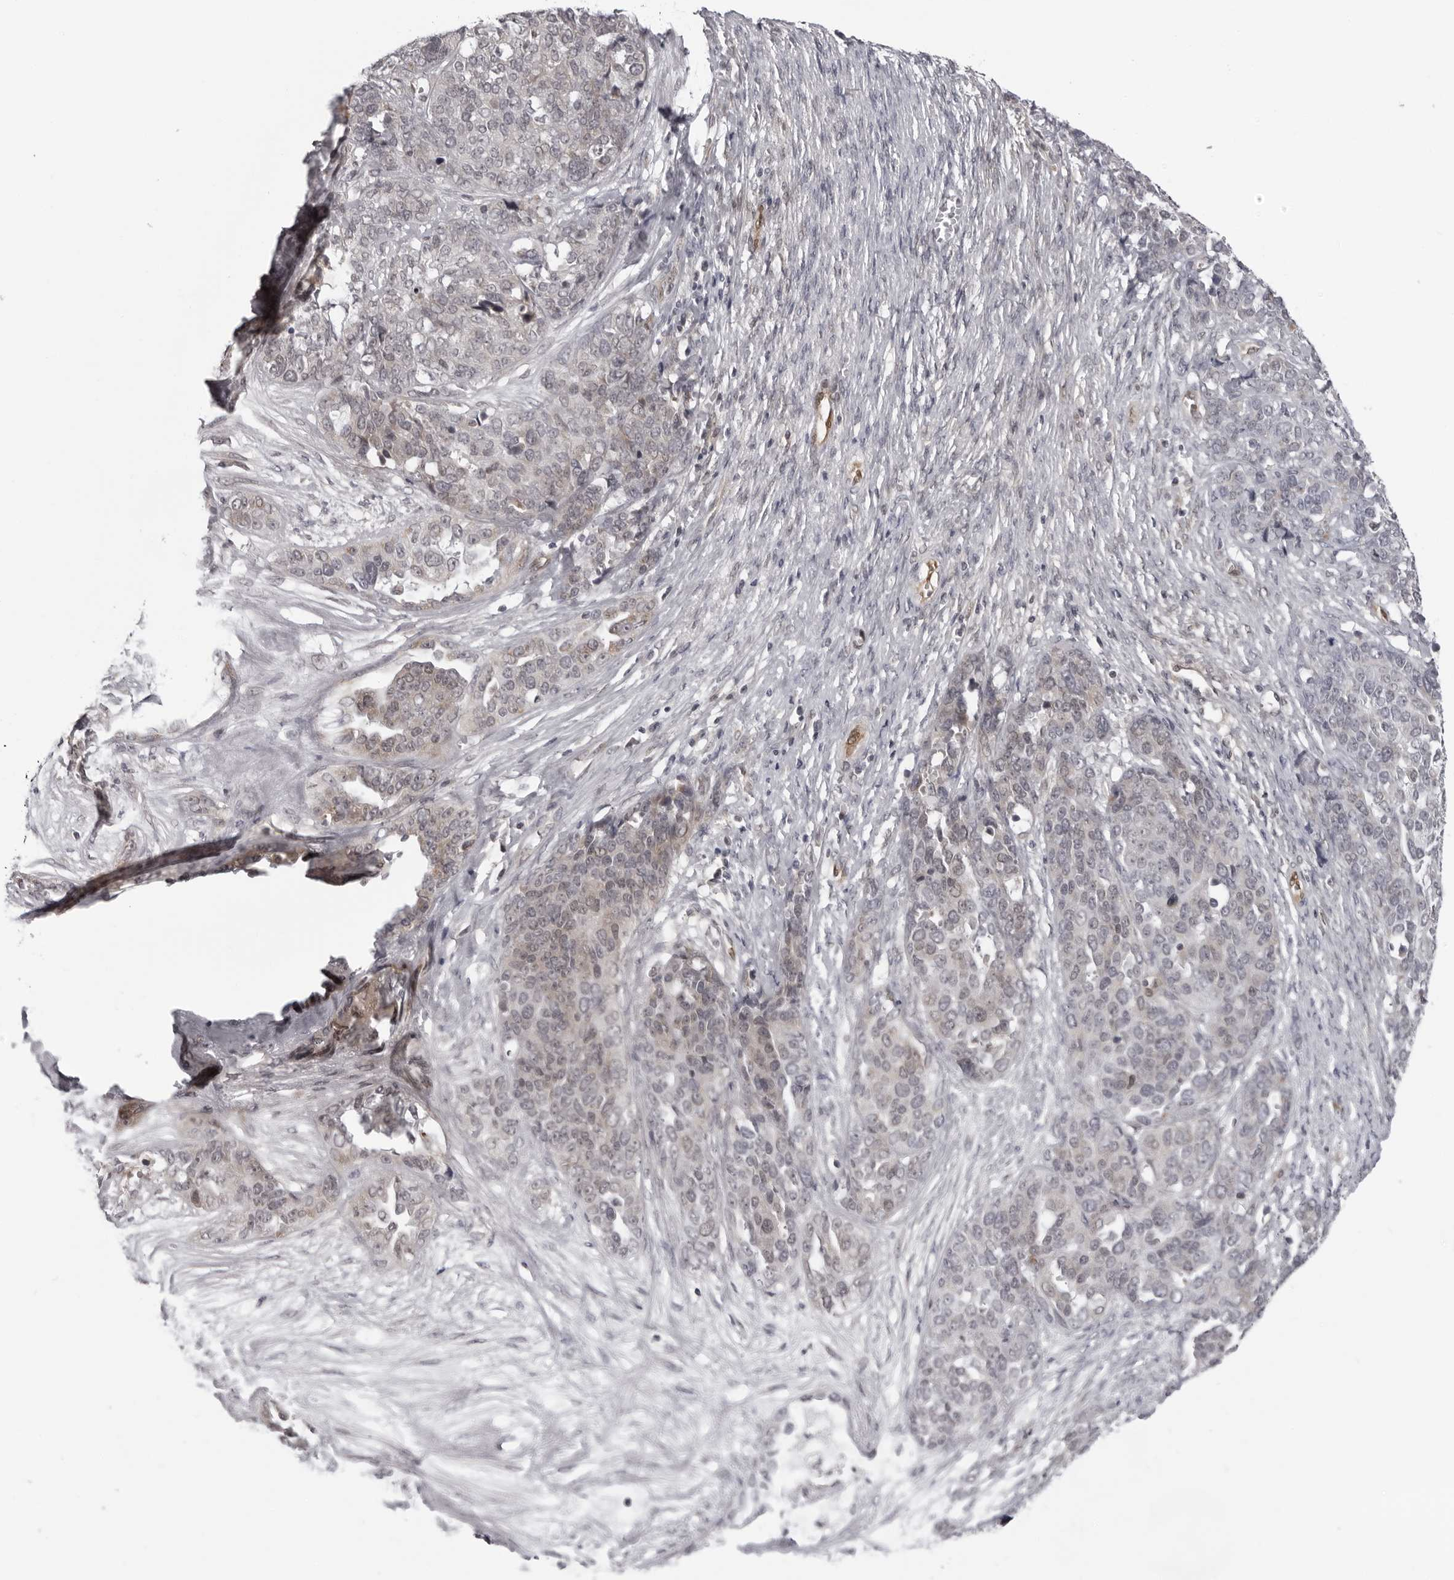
{"staining": {"intensity": "weak", "quantity": "25%-75%", "location": "nuclear"}, "tissue": "ovarian cancer", "cell_type": "Tumor cells", "image_type": "cancer", "snomed": [{"axis": "morphology", "description": "Cystadenocarcinoma, serous, NOS"}, {"axis": "topography", "description": "Ovary"}], "caption": "Human ovarian cancer (serous cystadenocarcinoma) stained with a brown dye exhibits weak nuclear positive staining in about 25%-75% of tumor cells.", "gene": "MAPK12", "patient": {"sex": "female", "age": 44}}